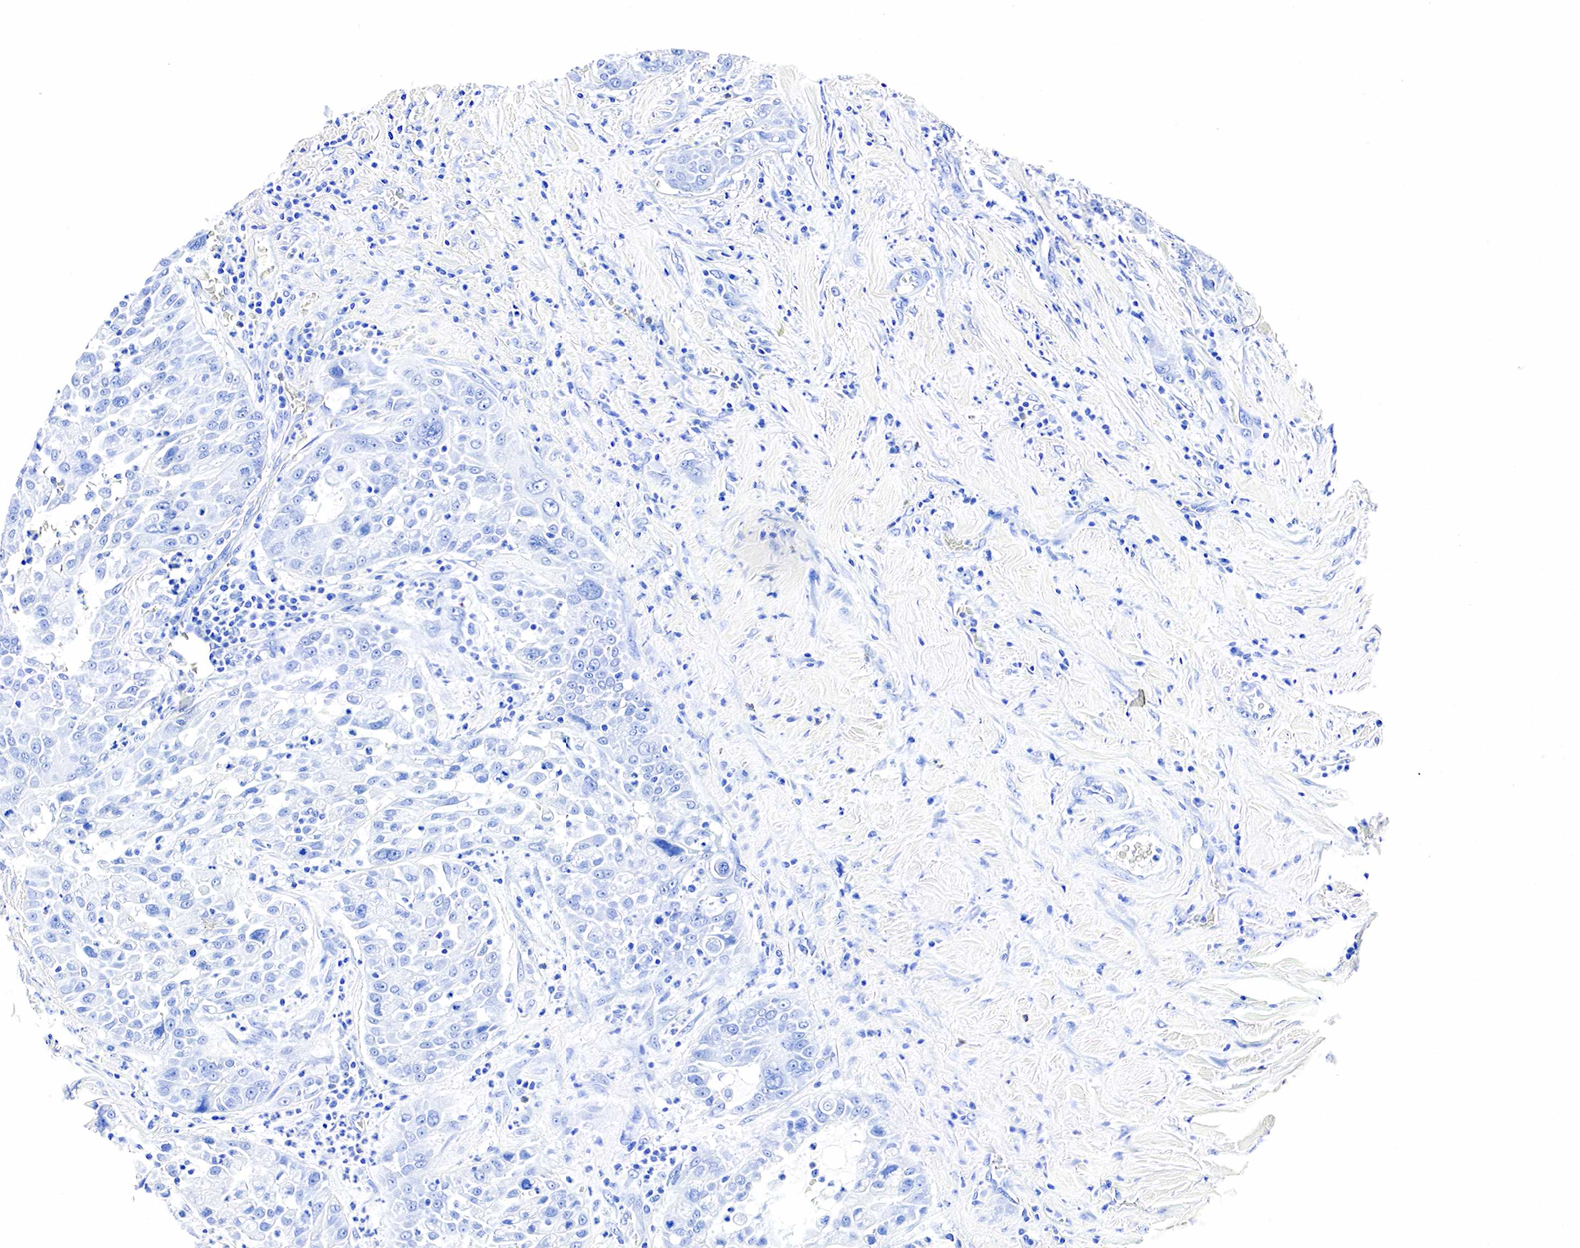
{"staining": {"intensity": "negative", "quantity": "none", "location": "none"}, "tissue": "pancreatic cancer", "cell_type": "Tumor cells", "image_type": "cancer", "snomed": [{"axis": "morphology", "description": "Adenocarcinoma, NOS"}, {"axis": "topography", "description": "Pancreas"}], "caption": "Histopathology image shows no significant protein positivity in tumor cells of pancreatic cancer (adenocarcinoma).", "gene": "ACP3", "patient": {"sex": "female", "age": 52}}